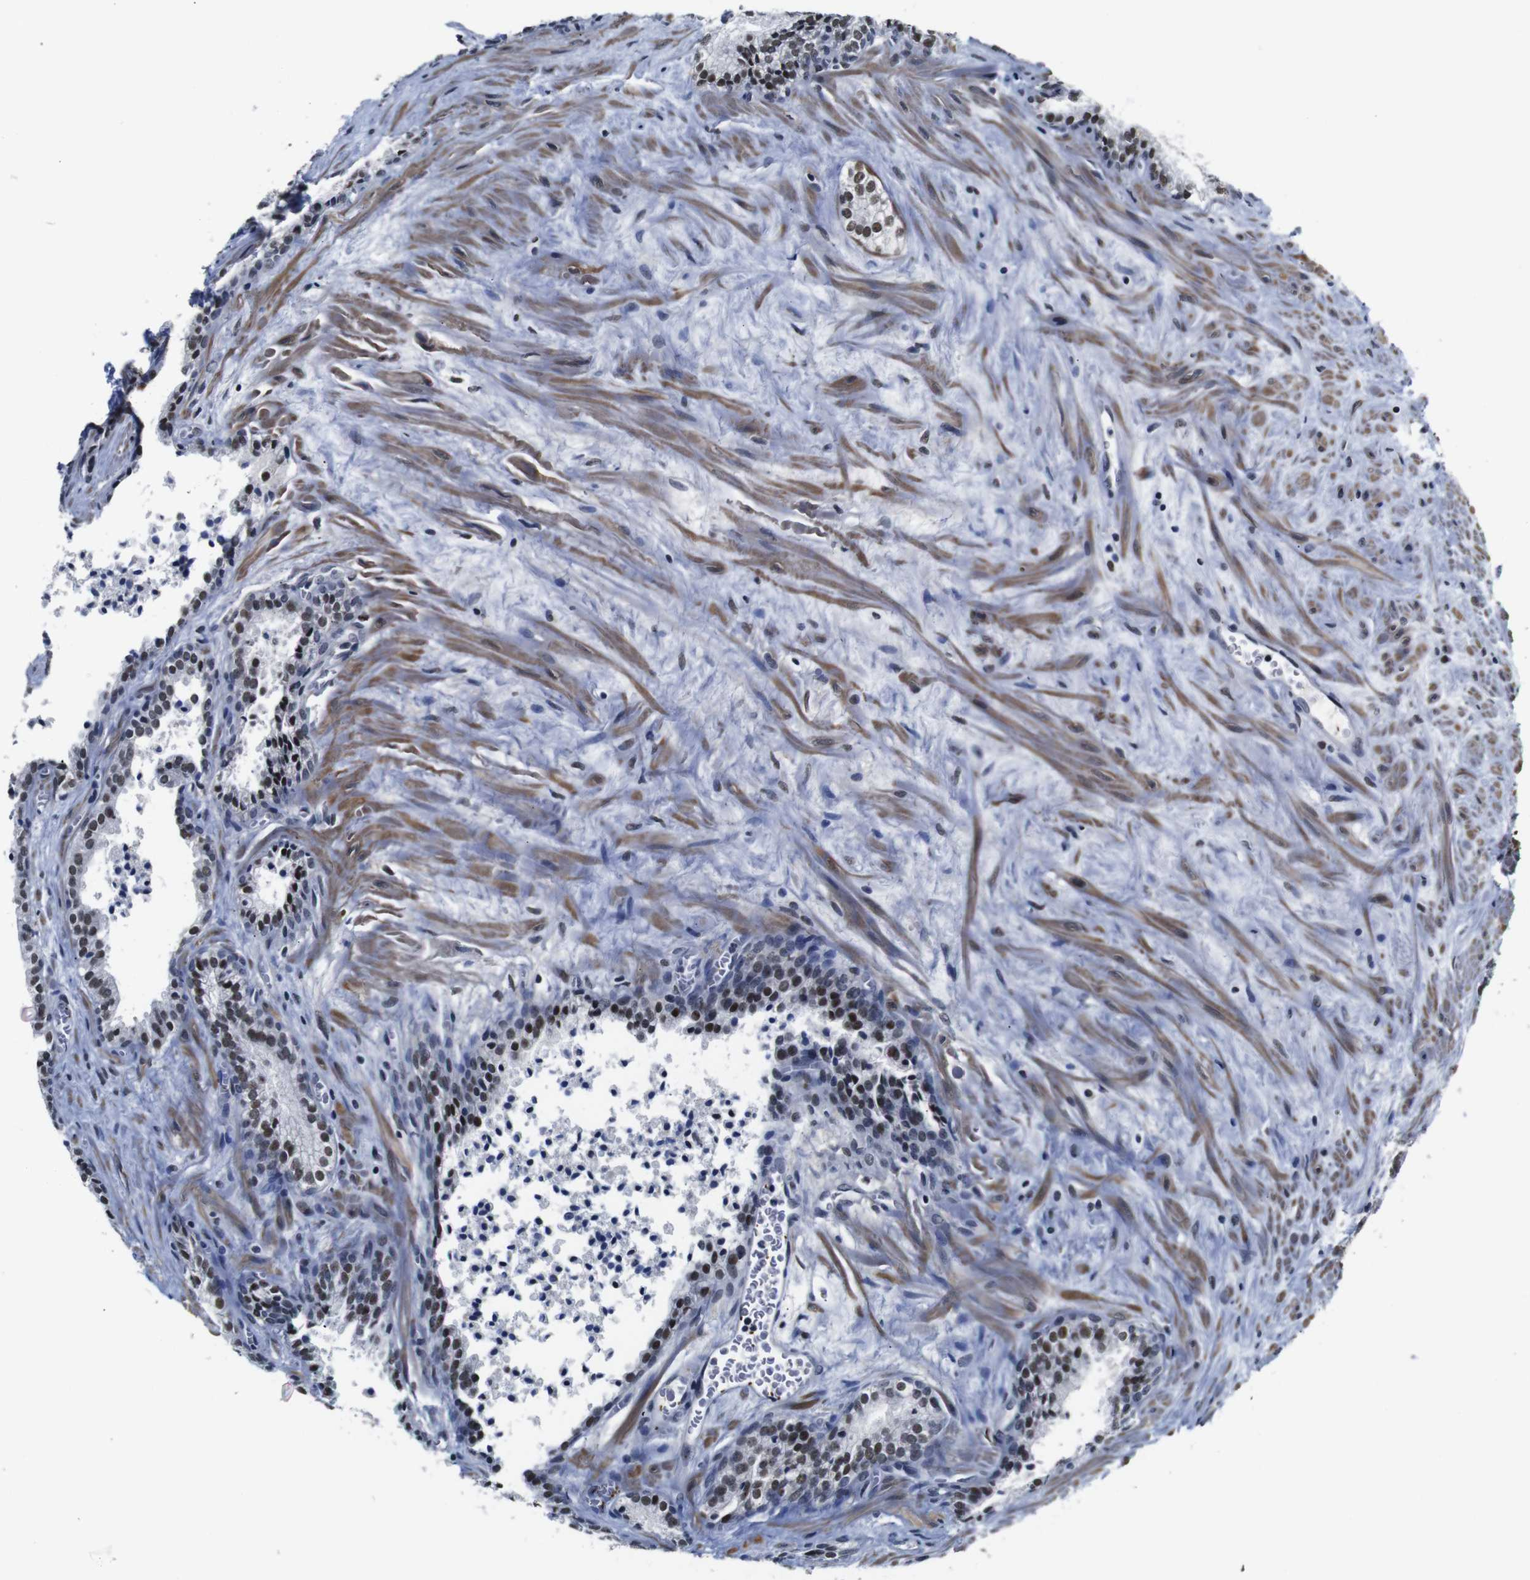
{"staining": {"intensity": "moderate", "quantity": ">75%", "location": "nuclear"}, "tissue": "prostate cancer", "cell_type": "Tumor cells", "image_type": "cancer", "snomed": [{"axis": "morphology", "description": "Adenocarcinoma, Low grade"}, {"axis": "topography", "description": "Prostate"}], "caption": "The histopathology image shows immunohistochemical staining of prostate cancer. There is moderate nuclear positivity is seen in about >75% of tumor cells. Using DAB (3,3'-diaminobenzidine) (brown) and hematoxylin (blue) stains, captured at high magnification using brightfield microscopy.", "gene": "ILDR2", "patient": {"sex": "male", "age": 60}}